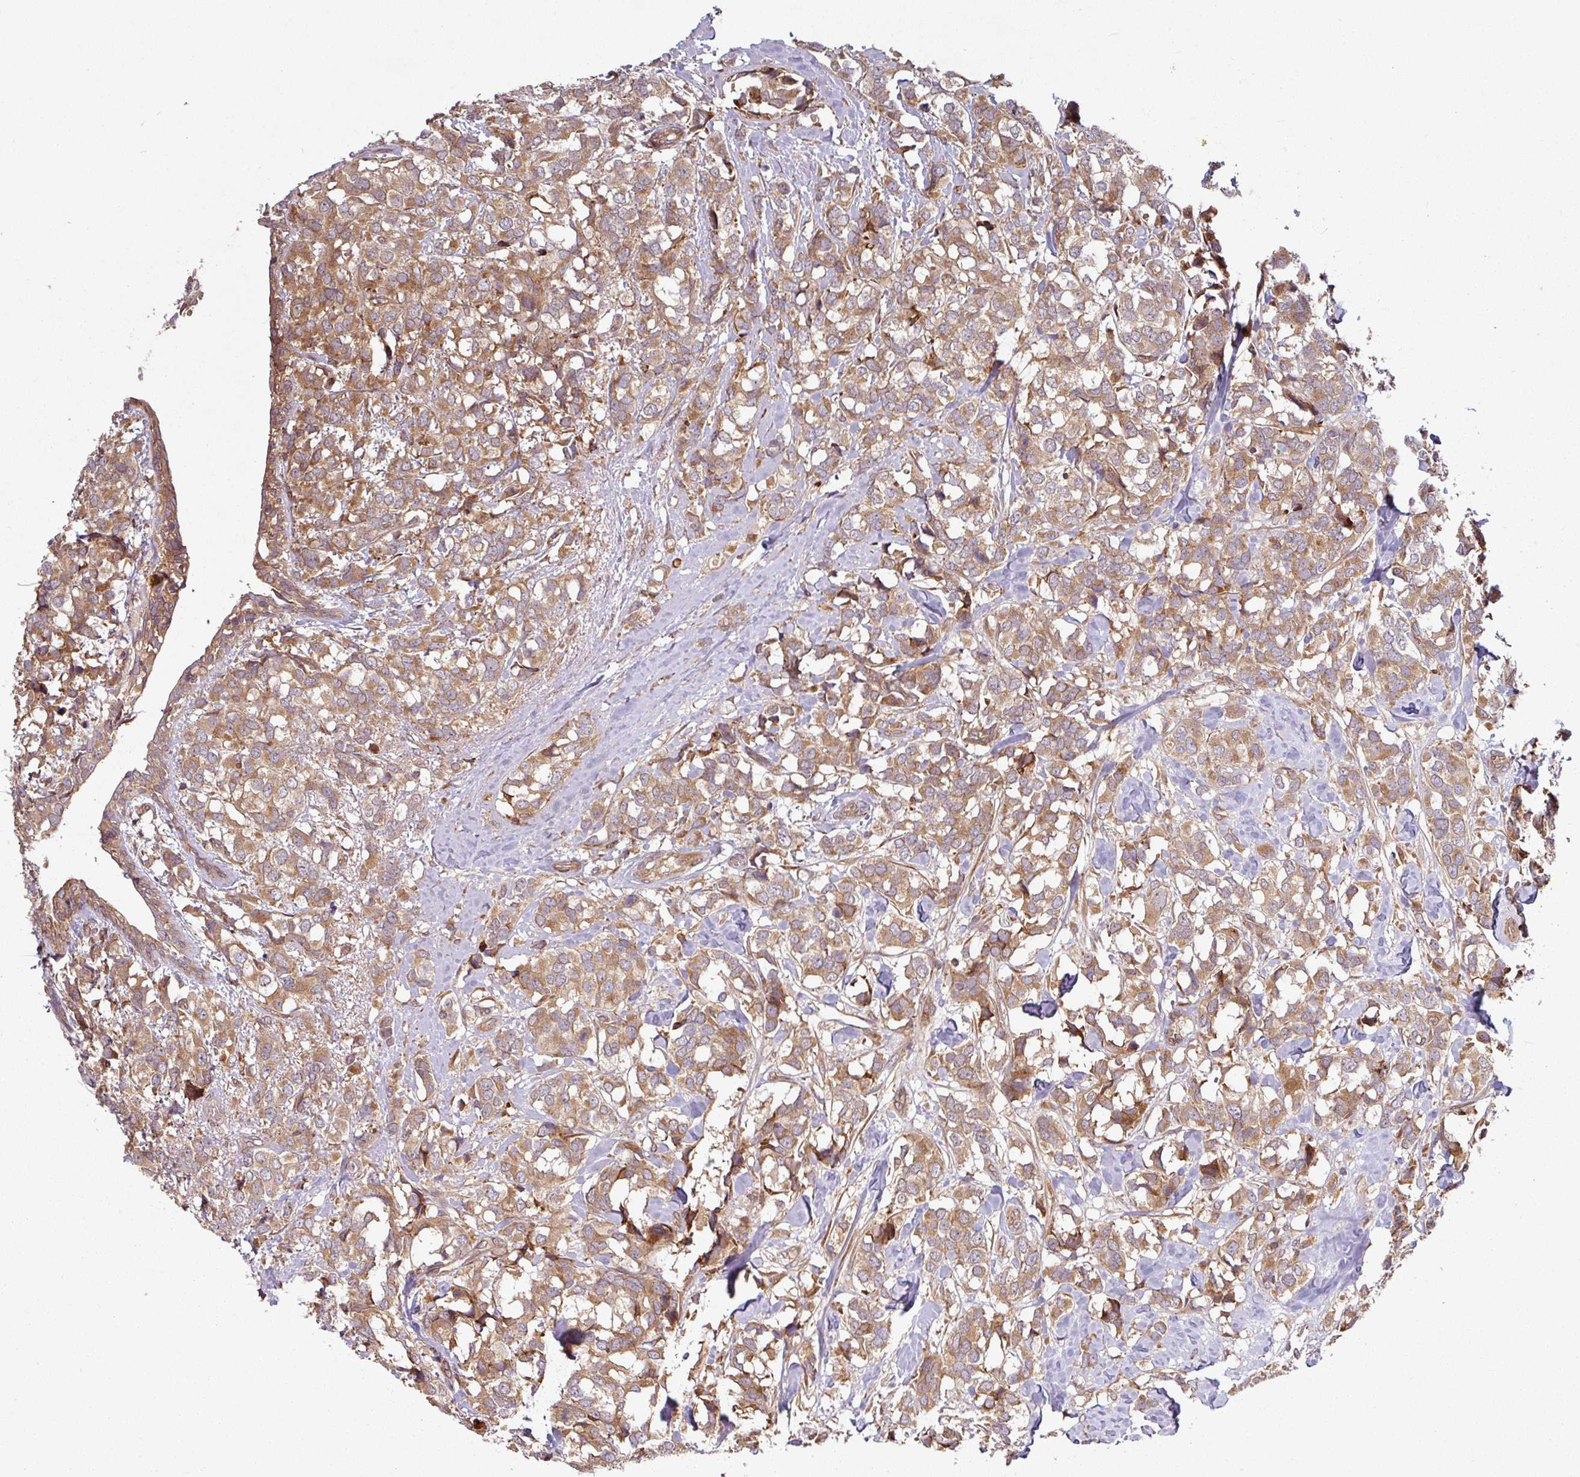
{"staining": {"intensity": "moderate", "quantity": ">75%", "location": "cytoplasmic/membranous"}, "tissue": "breast cancer", "cell_type": "Tumor cells", "image_type": "cancer", "snomed": [{"axis": "morphology", "description": "Lobular carcinoma"}, {"axis": "topography", "description": "Breast"}], "caption": "The histopathology image demonstrates staining of breast cancer, revealing moderate cytoplasmic/membranous protein staining (brown color) within tumor cells. (brown staining indicates protein expression, while blue staining denotes nuclei).", "gene": "RAB5A", "patient": {"sex": "female", "age": 59}}